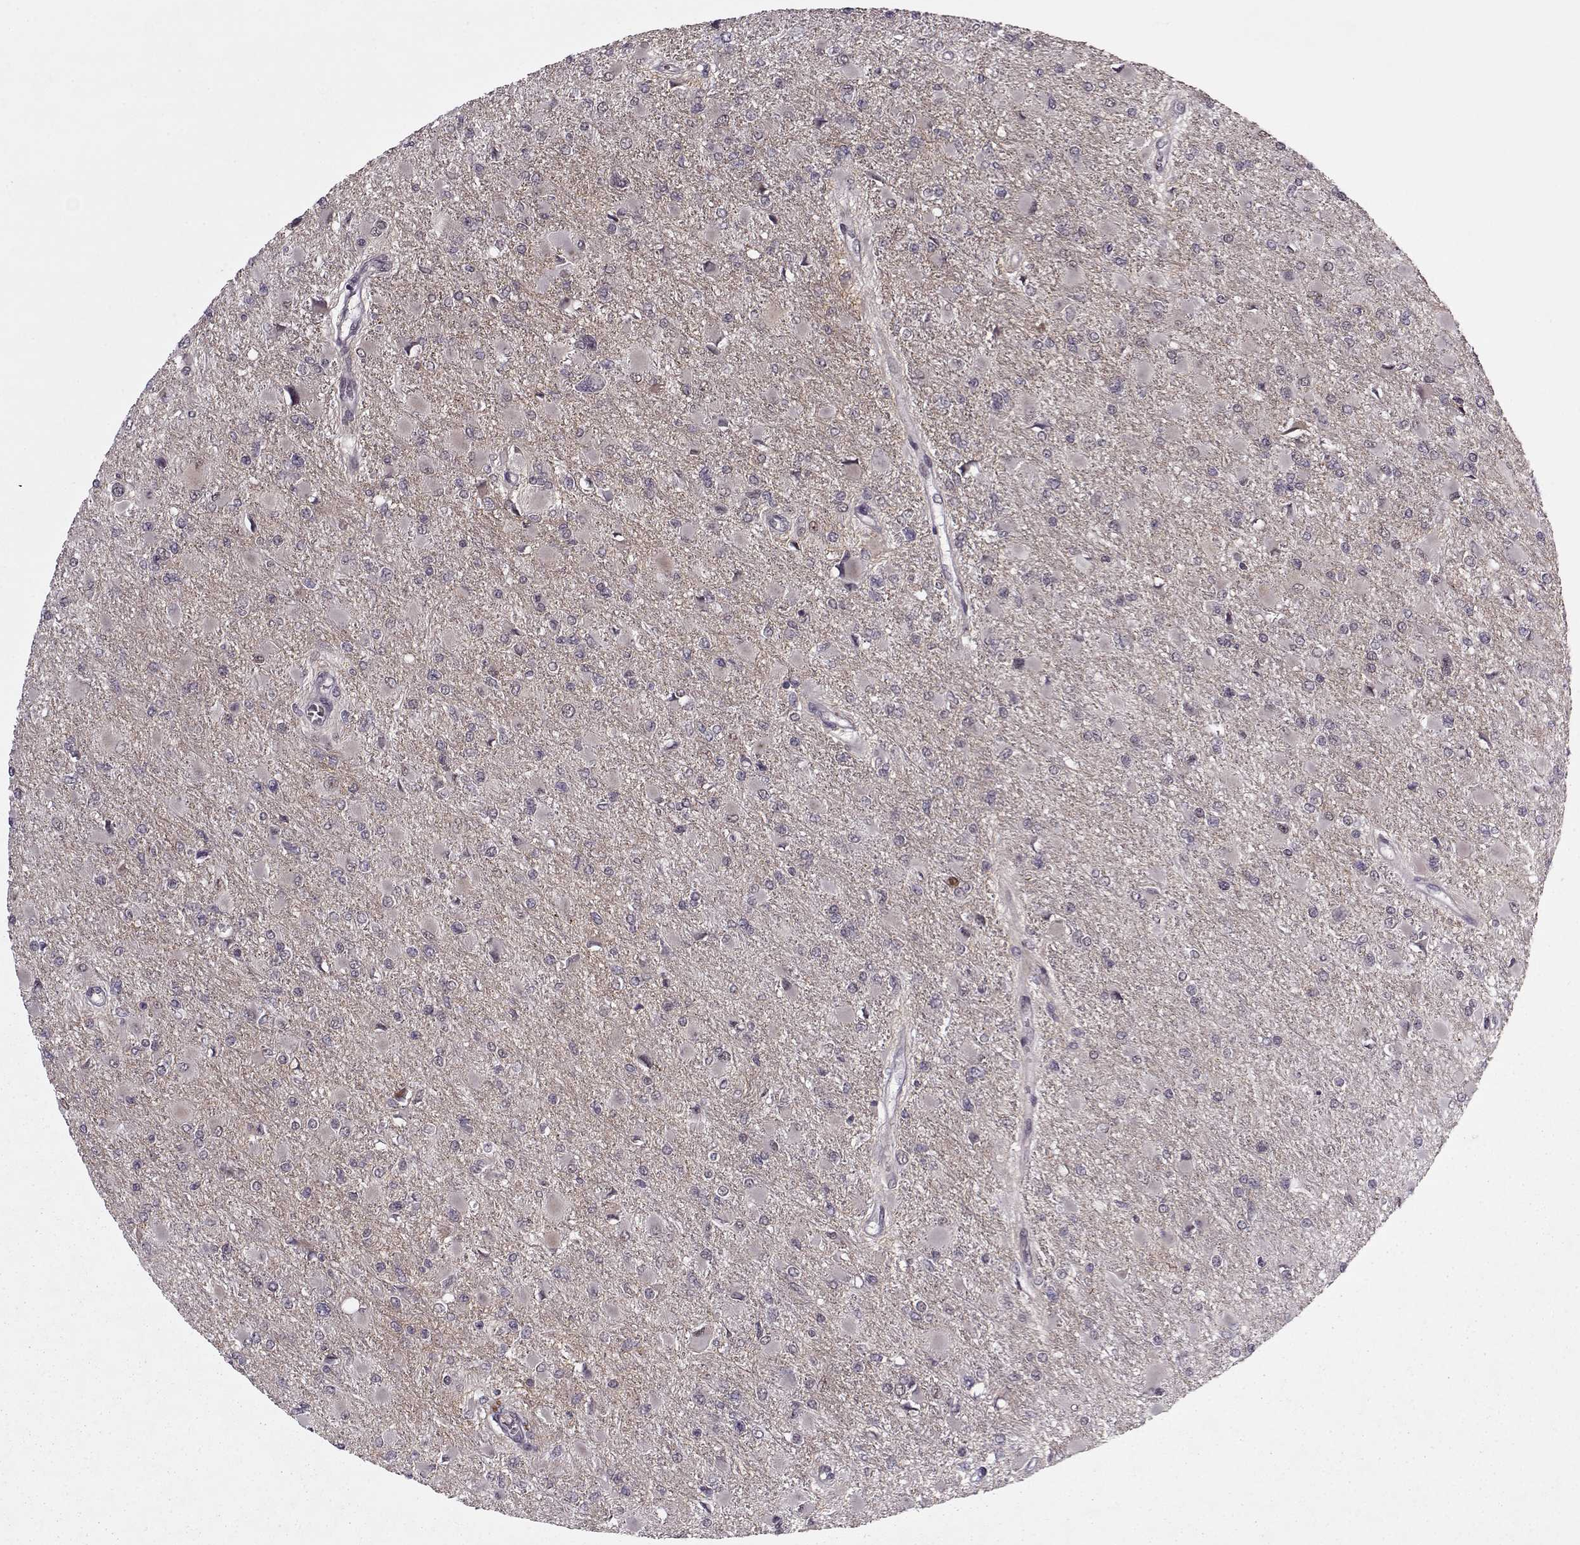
{"staining": {"intensity": "negative", "quantity": "none", "location": "none"}, "tissue": "glioma", "cell_type": "Tumor cells", "image_type": "cancer", "snomed": [{"axis": "morphology", "description": "Glioma, malignant, High grade"}, {"axis": "topography", "description": "Cerebral cortex"}], "caption": "High power microscopy photomicrograph of an immunohistochemistry micrograph of glioma, revealing no significant expression in tumor cells.", "gene": "DENND4B", "patient": {"sex": "female", "age": 36}}